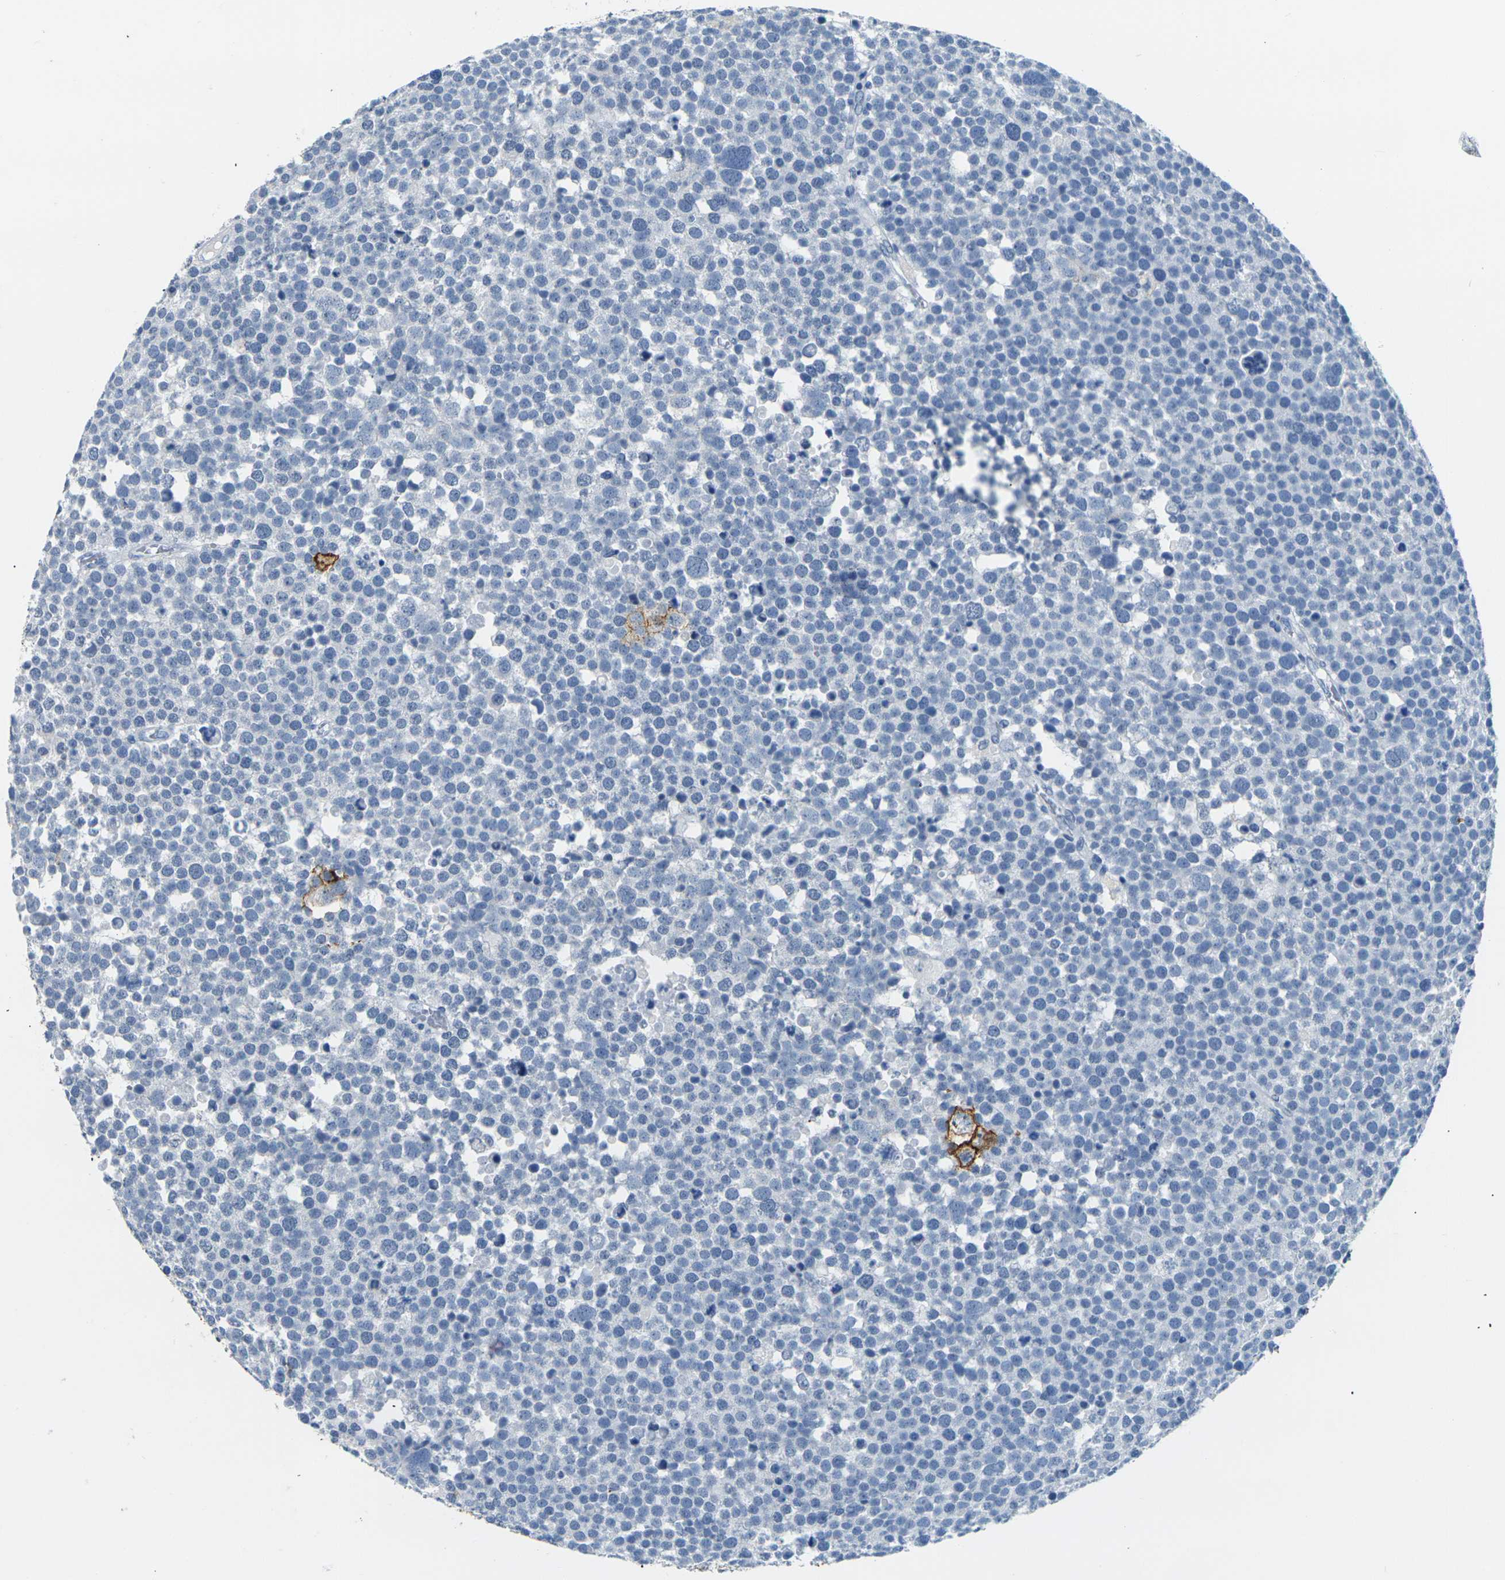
{"staining": {"intensity": "negative", "quantity": "none", "location": "none"}, "tissue": "testis cancer", "cell_type": "Tumor cells", "image_type": "cancer", "snomed": [{"axis": "morphology", "description": "Seminoma, NOS"}, {"axis": "topography", "description": "Testis"}], "caption": "This is an immunohistochemistry (IHC) photomicrograph of testis seminoma. There is no staining in tumor cells.", "gene": "CLDN7", "patient": {"sex": "male", "age": 71}}